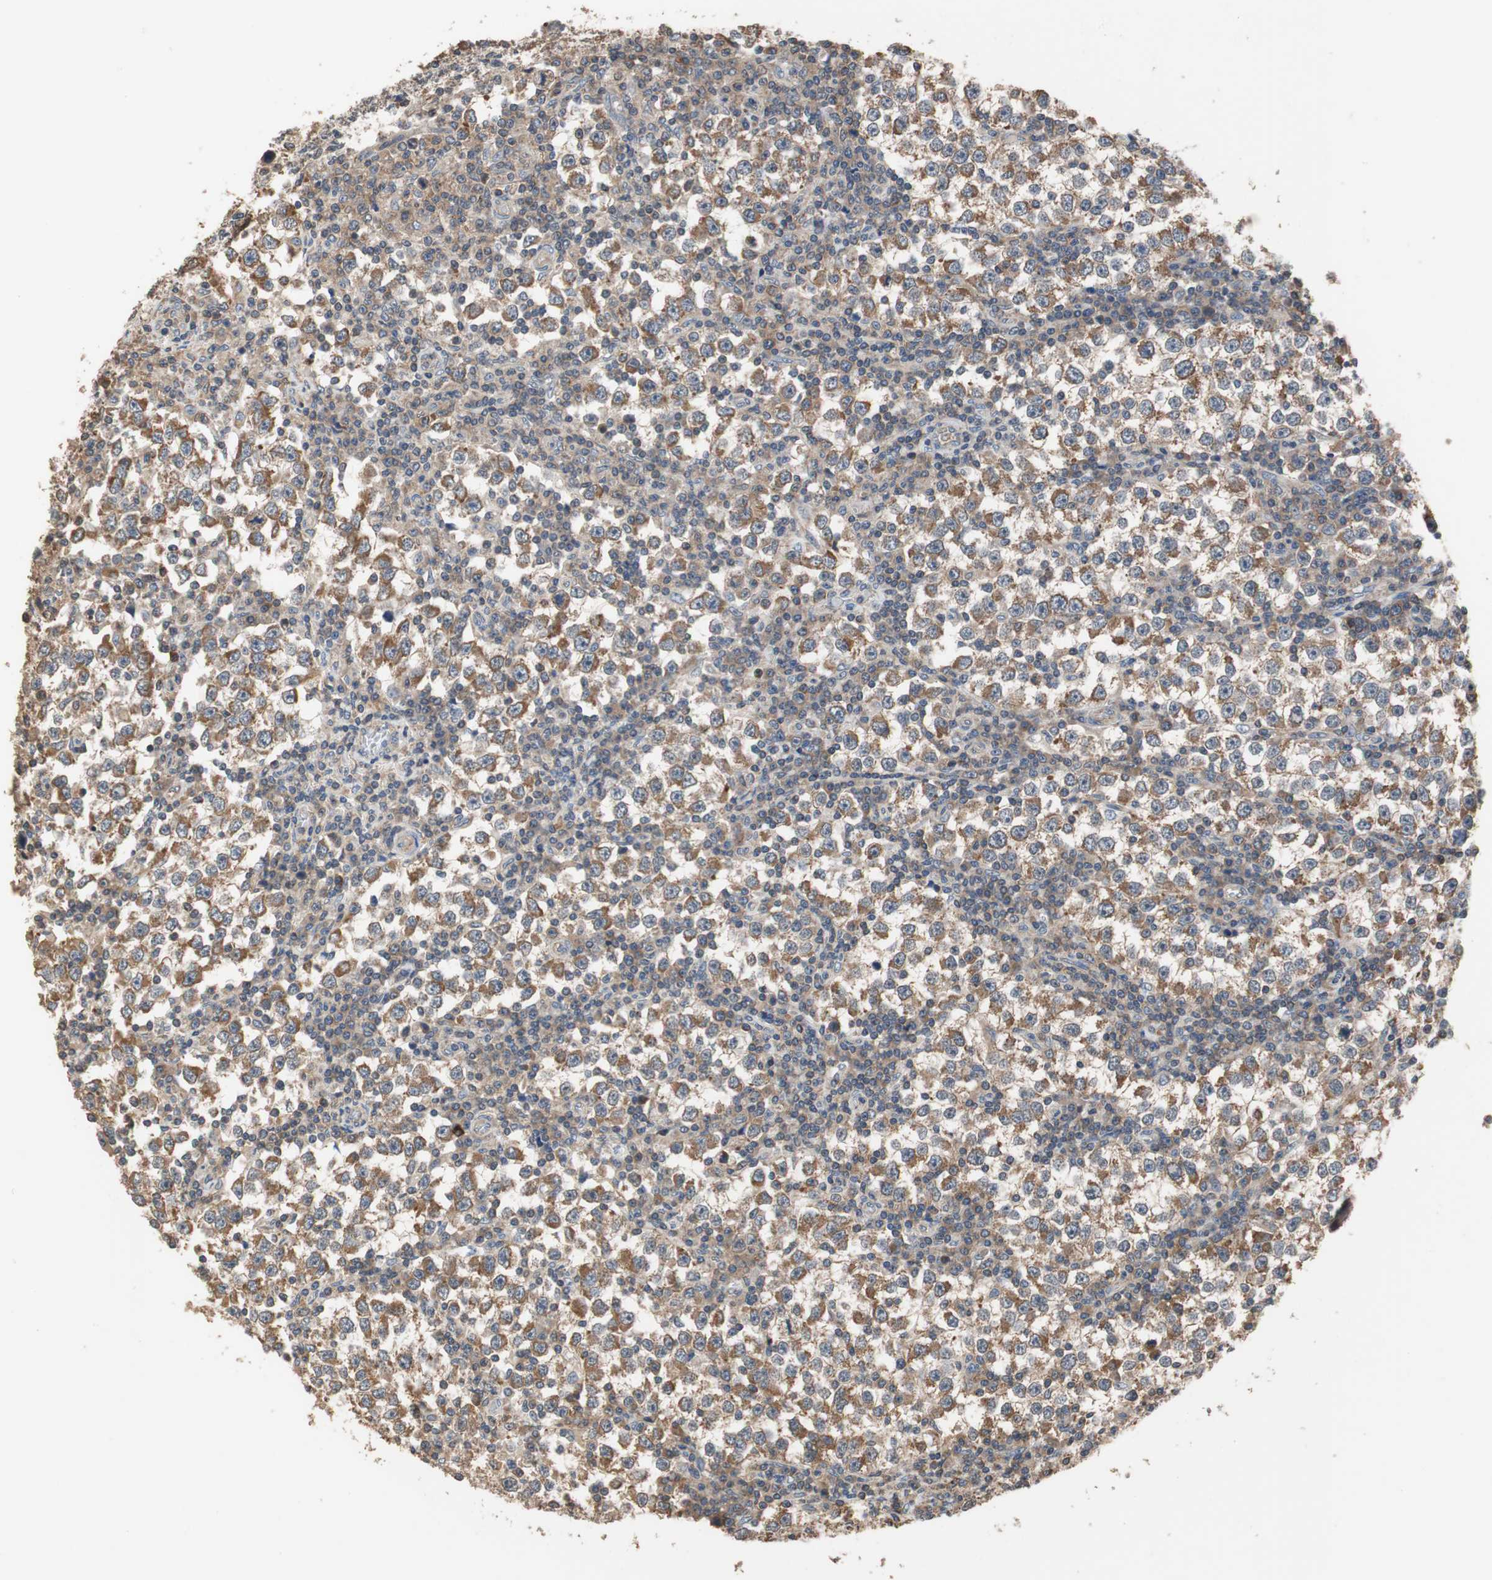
{"staining": {"intensity": "strong", "quantity": ">75%", "location": "cytoplasmic/membranous"}, "tissue": "testis cancer", "cell_type": "Tumor cells", "image_type": "cancer", "snomed": [{"axis": "morphology", "description": "Seminoma, NOS"}, {"axis": "topography", "description": "Testis"}], "caption": "Immunohistochemical staining of human testis cancer (seminoma) reveals high levels of strong cytoplasmic/membranous protein positivity in about >75% of tumor cells.", "gene": "MAP4K2", "patient": {"sex": "male", "age": 65}}